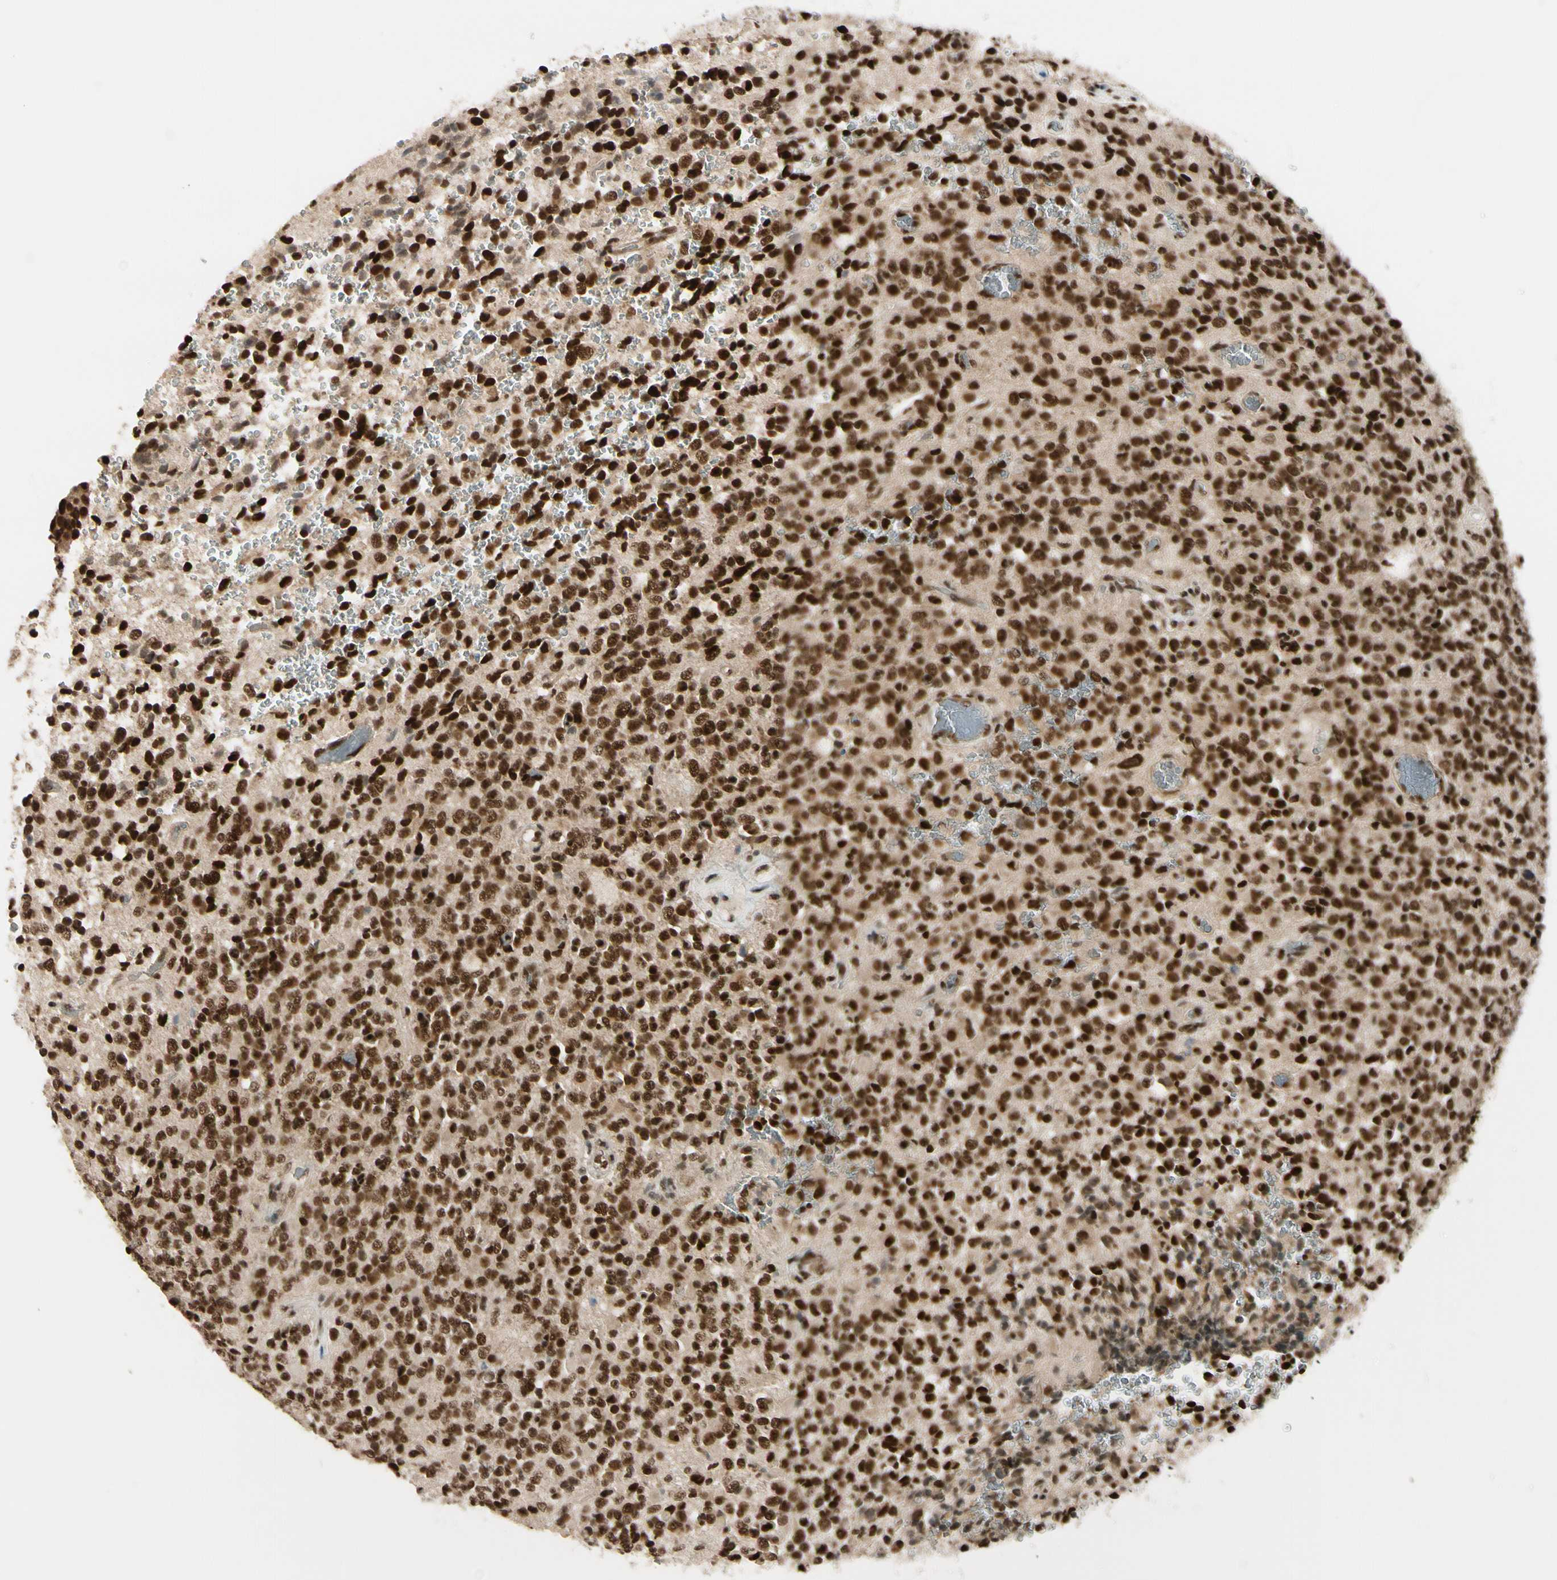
{"staining": {"intensity": "strong", "quantity": ">75%", "location": "nuclear"}, "tissue": "glioma", "cell_type": "Tumor cells", "image_type": "cancer", "snomed": [{"axis": "morphology", "description": "Glioma, malignant, High grade"}, {"axis": "topography", "description": "pancreas cauda"}], "caption": "A high amount of strong nuclear staining is identified in about >75% of tumor cells in glioma tissue. (DAB IHC, brown staining for protein, blue staining for nuclei).", "gene": "CHAMP1", "patient": {"sex": "male", "age": 60}}